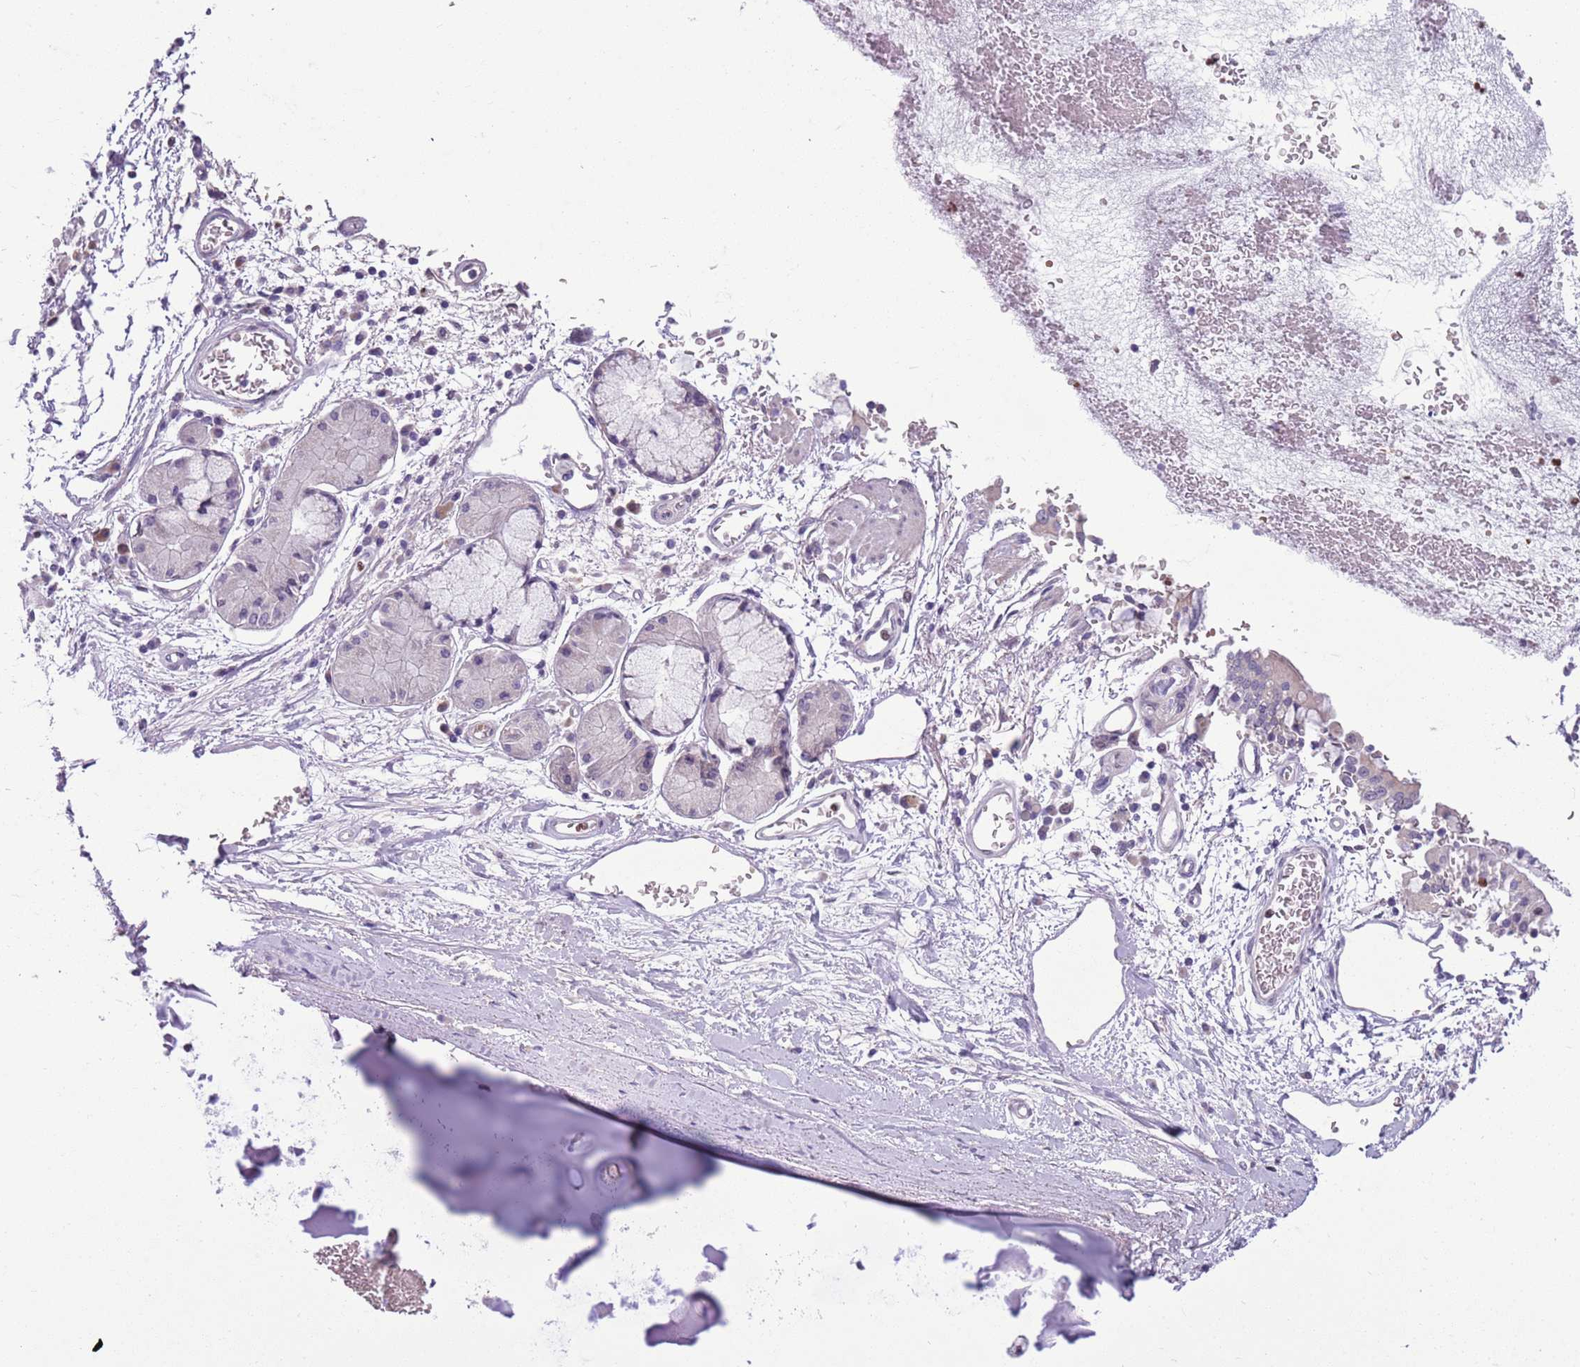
{"staining": {"intensity": "negative", "quantity": "none", "location": "none"}, "tissue": "adipose tissue", "cell_type": "Adipocytes", "image_type": "normal", "snomed": [{"axis": "morphology", "description": "Normal tissue, NOS"}, {"axis": "topography", "description": "Cartilage tissue"}], "caption": "Immunohistochemistry (IHC) of unremarkable adipose tissue demonstrates no expression in adipocytes. The staining was performed using DAB (3,3'-diaminobenzidine) to visualize the protein expression in brown, while the nuclei were stained in blue with hematoxylin (Magnification: 20x).", "gene": "ADCY7", "patient": {"sex": "male", "age": 73}}